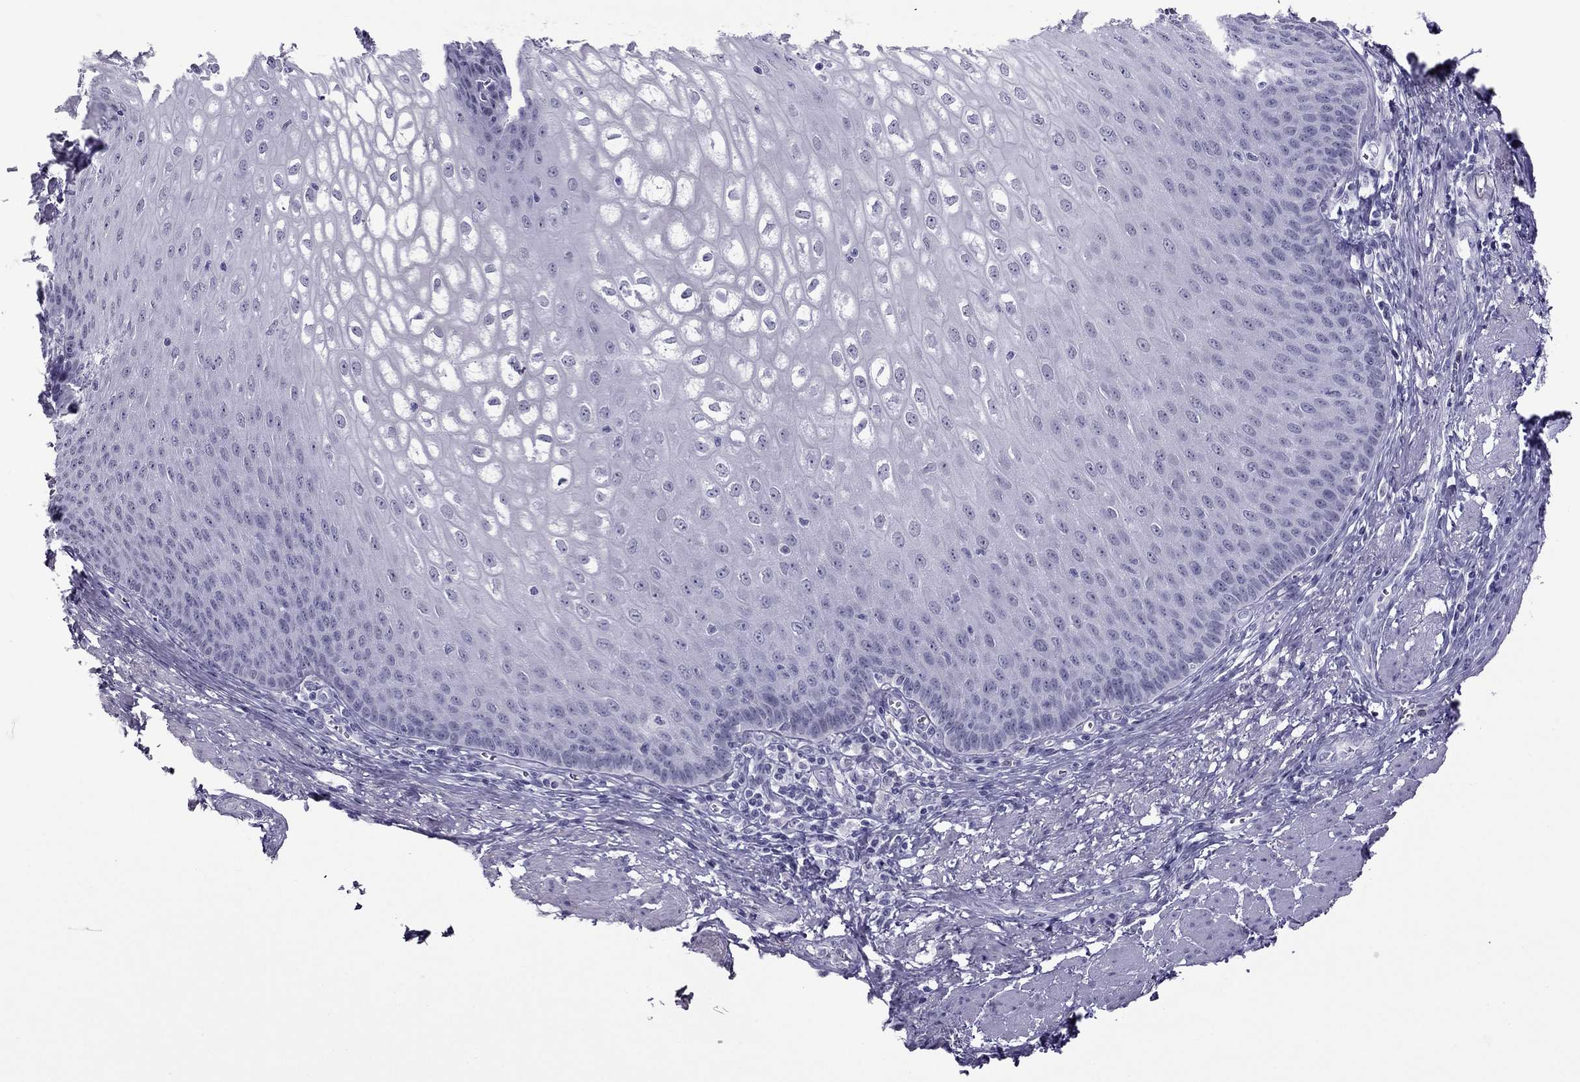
{"staining": {"intensity": "negative", "quantity": "none", "location": "none"}, "tissue": "esophagus", "cell_type": "Squamous epithelial cells", "image_type": "normal", "snomed": [{"axis": "morphology", "description": "Normal tissue, NOS"}, {"axis": "topography", "description": "Esophagus"}], "caption": "An immunohistochemistry (IHC) micrograph of unremarkable esophagus is shown. There is no staining in squamous epithelial cells of esophagus.", "gene": "MYLK3", "patient": {"sex": "male", "age": 58}}